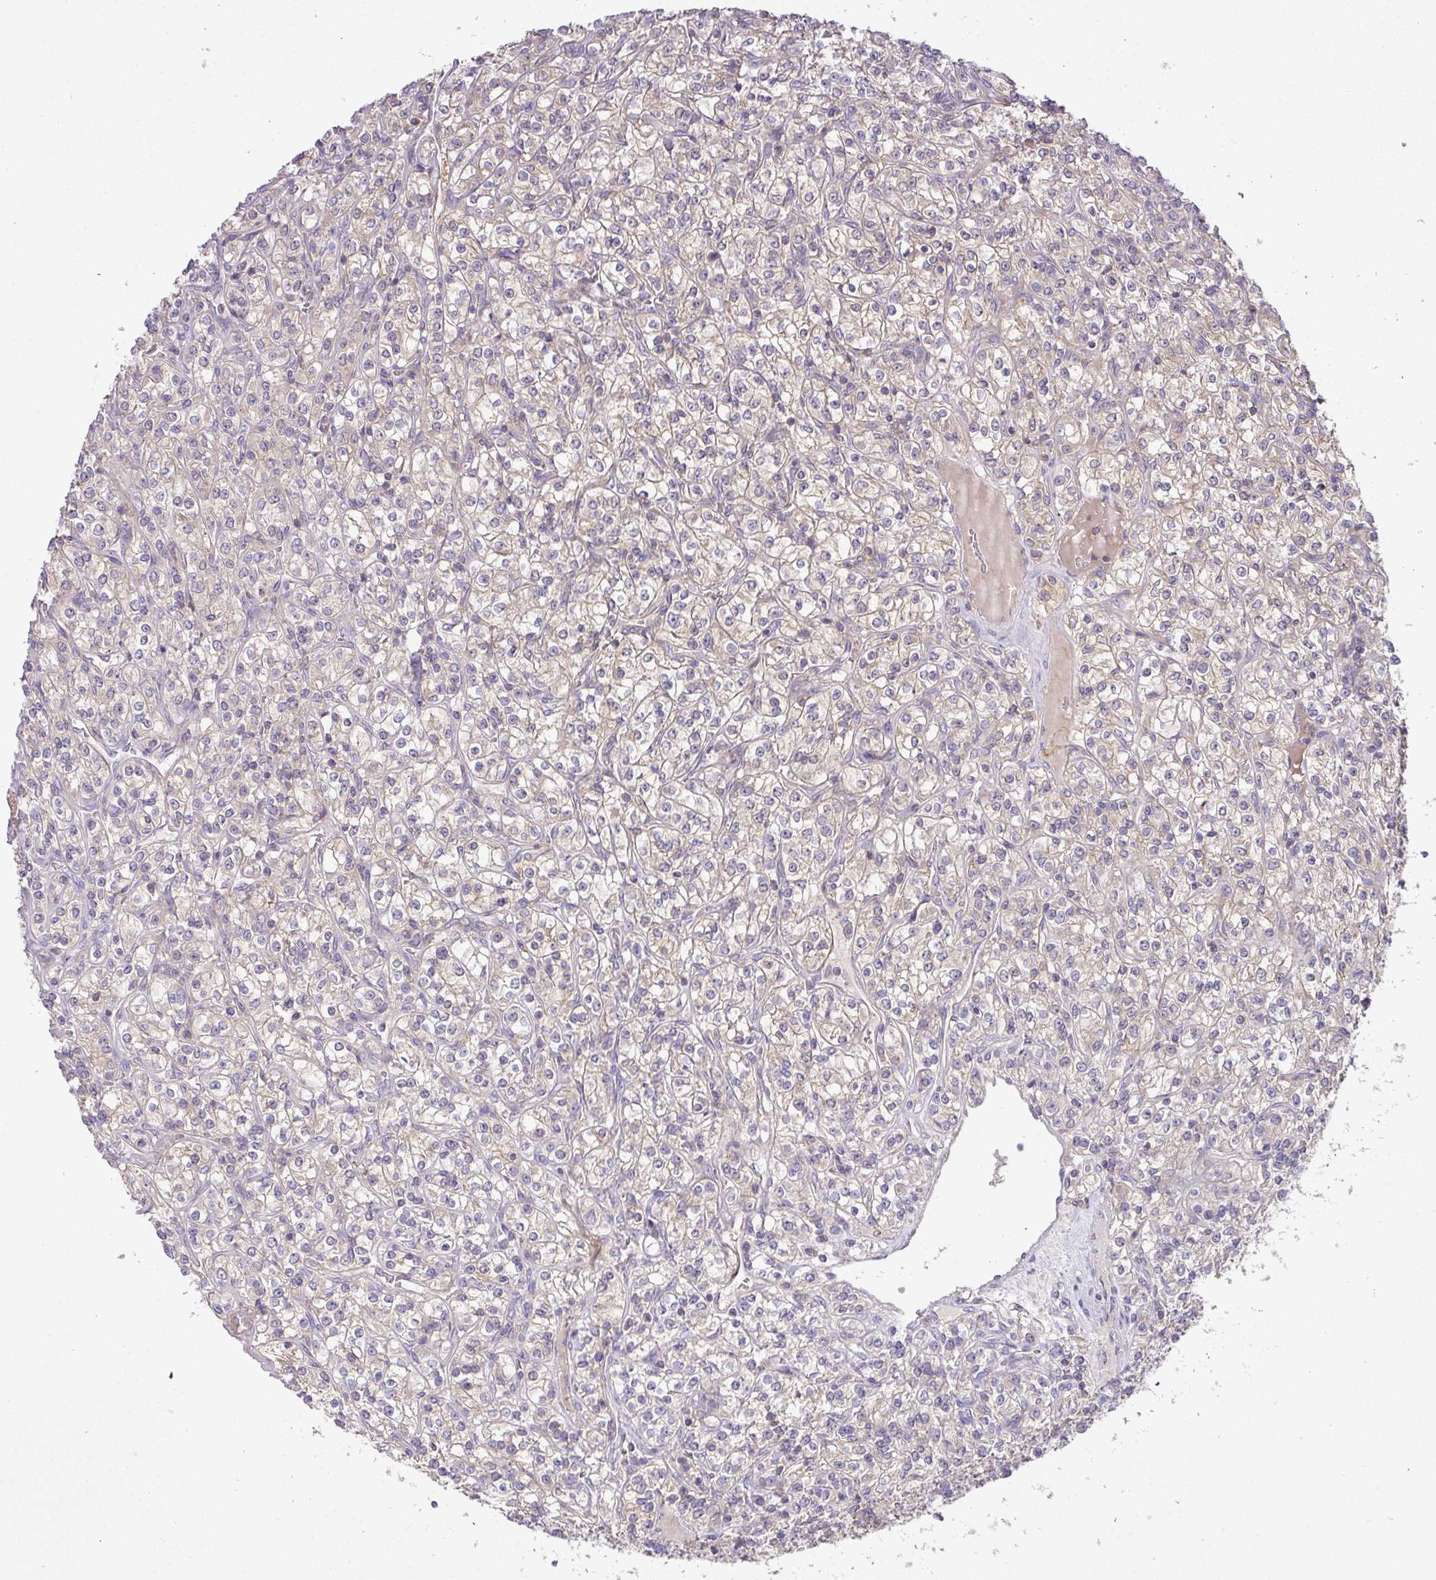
{"staining": {"intensity": "weak", "quantity": "<25%", "location": "cytoplasmic/membranous"}, "tissue": "renal cancer", "cell_type": "Tumor cells", "image_type": "cancer", "snomed": [{"axis": "morphology", "description": "Adenocarcinoma, NOS"}, {"axis": "topography", "description": "Kidney"}], "caption": "Tumor cells show no significant protein positivity in renal adenocarcinoma. (DAB (3,3'-diaminobenzidine) IHC visualized using brightfield microscopy, high magnification).", "gene": "HOXC13", "patient": {"sex": "male", "age": 77}}